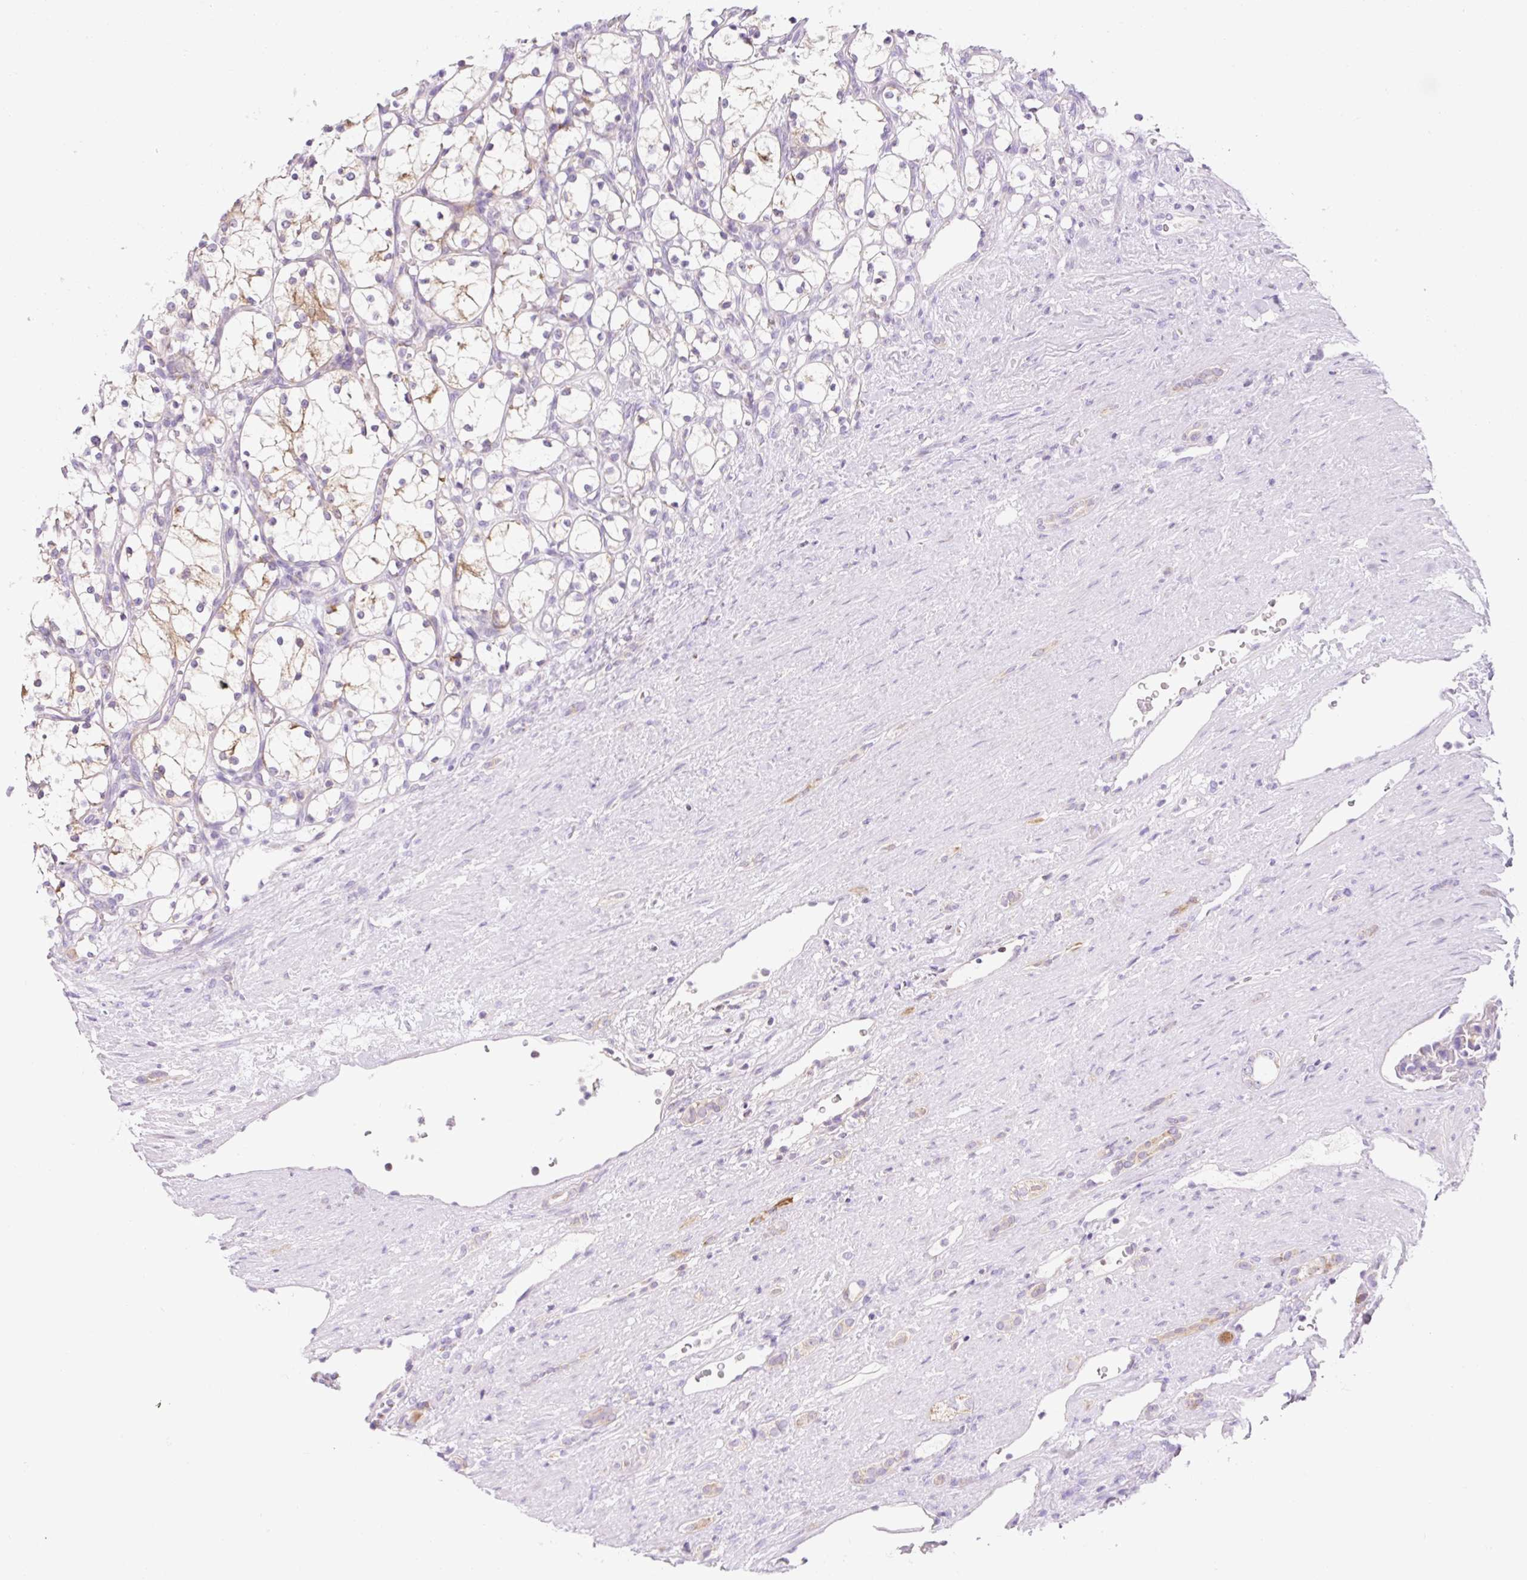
{"staining": {"intensity": "moderate", "quantity": "<25%", "location": "cytoplasmic/membranous"}, "tissue": "renal cancer", "cell_type": "Tumor cells", "image_type": "cancer", "snomed": [{"axis": "morphology", "description": "Adenocarcinoma, NOS"}, {"axis": "topography", "description": "Kidney"}], "caption": "High-magnification brightfield microscopy of renal cancer (adenocarcinoma) stained with DAB (brown) and counterstained with hematoxylin (blue). tumor cells exhibit moderate cytoplasmic/membranous positivity is present in approximately<25% of cells.", "gene": "FOCAD", "patient": {"sex": "female", "age": 69}}